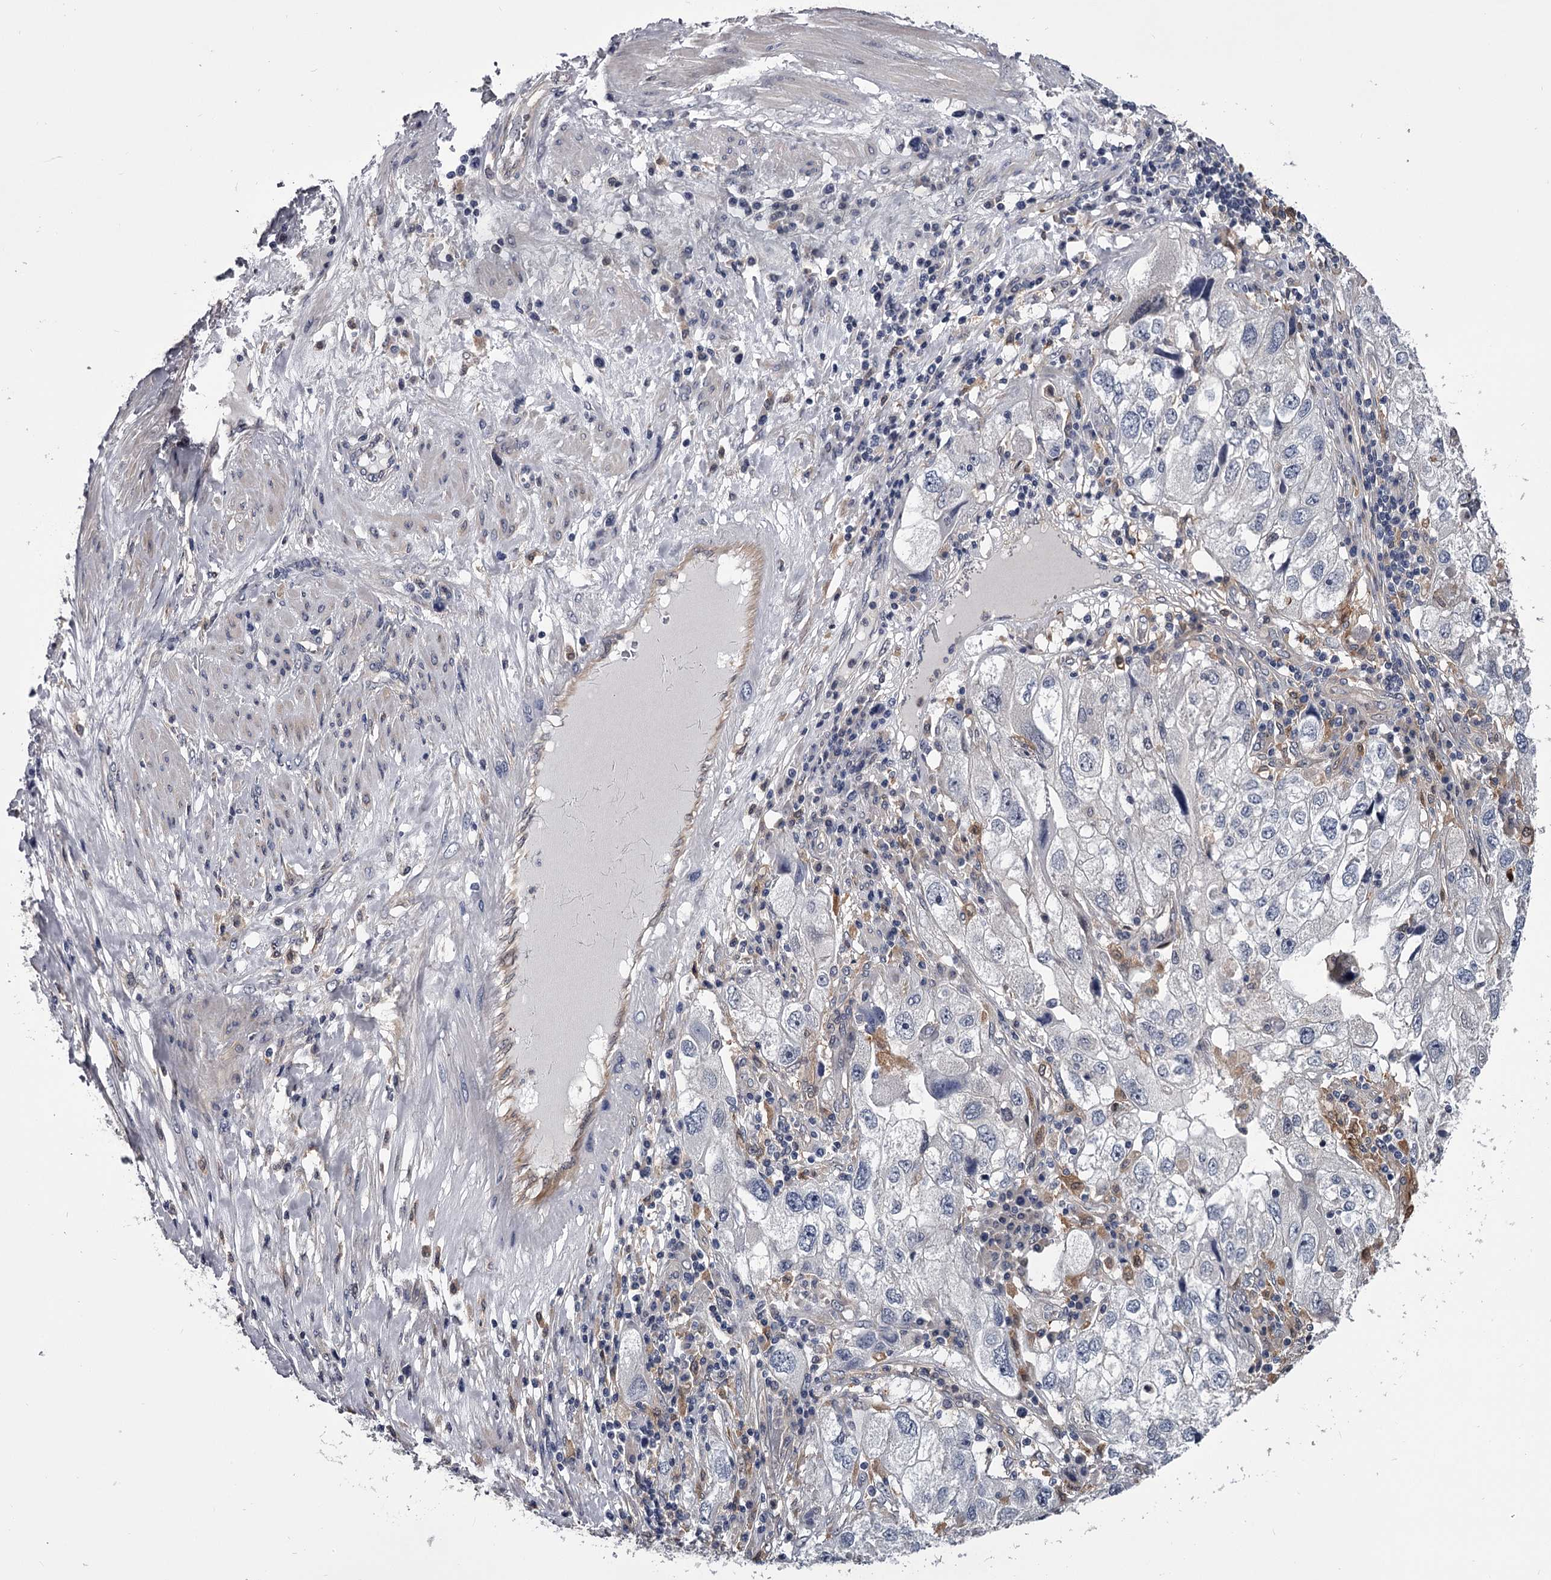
{"staining": {"intensity": "negative", "quantity": "none", "location": "none"}, "tissue": "endometrial cancer", "cell_type": "Tumor cells", "image_type": "cancer", "snomed": [{"axis": "morphology", "description": "Adenocarcinoma, NOS"}, {"axis": "topography", "description": "Endometrium"}], "caption": "Immunohistochemical staining of human endometrial cancer displays no significant expression in tumor cells. (Stains: DAB (3,3'-diaminobenzidine) IHC with hematoxylin counter stain, Microscopy: brightfield microscopy at high magnification).", "gene": "GSTO1", "patient": {"sex": "female", "age": 49}}